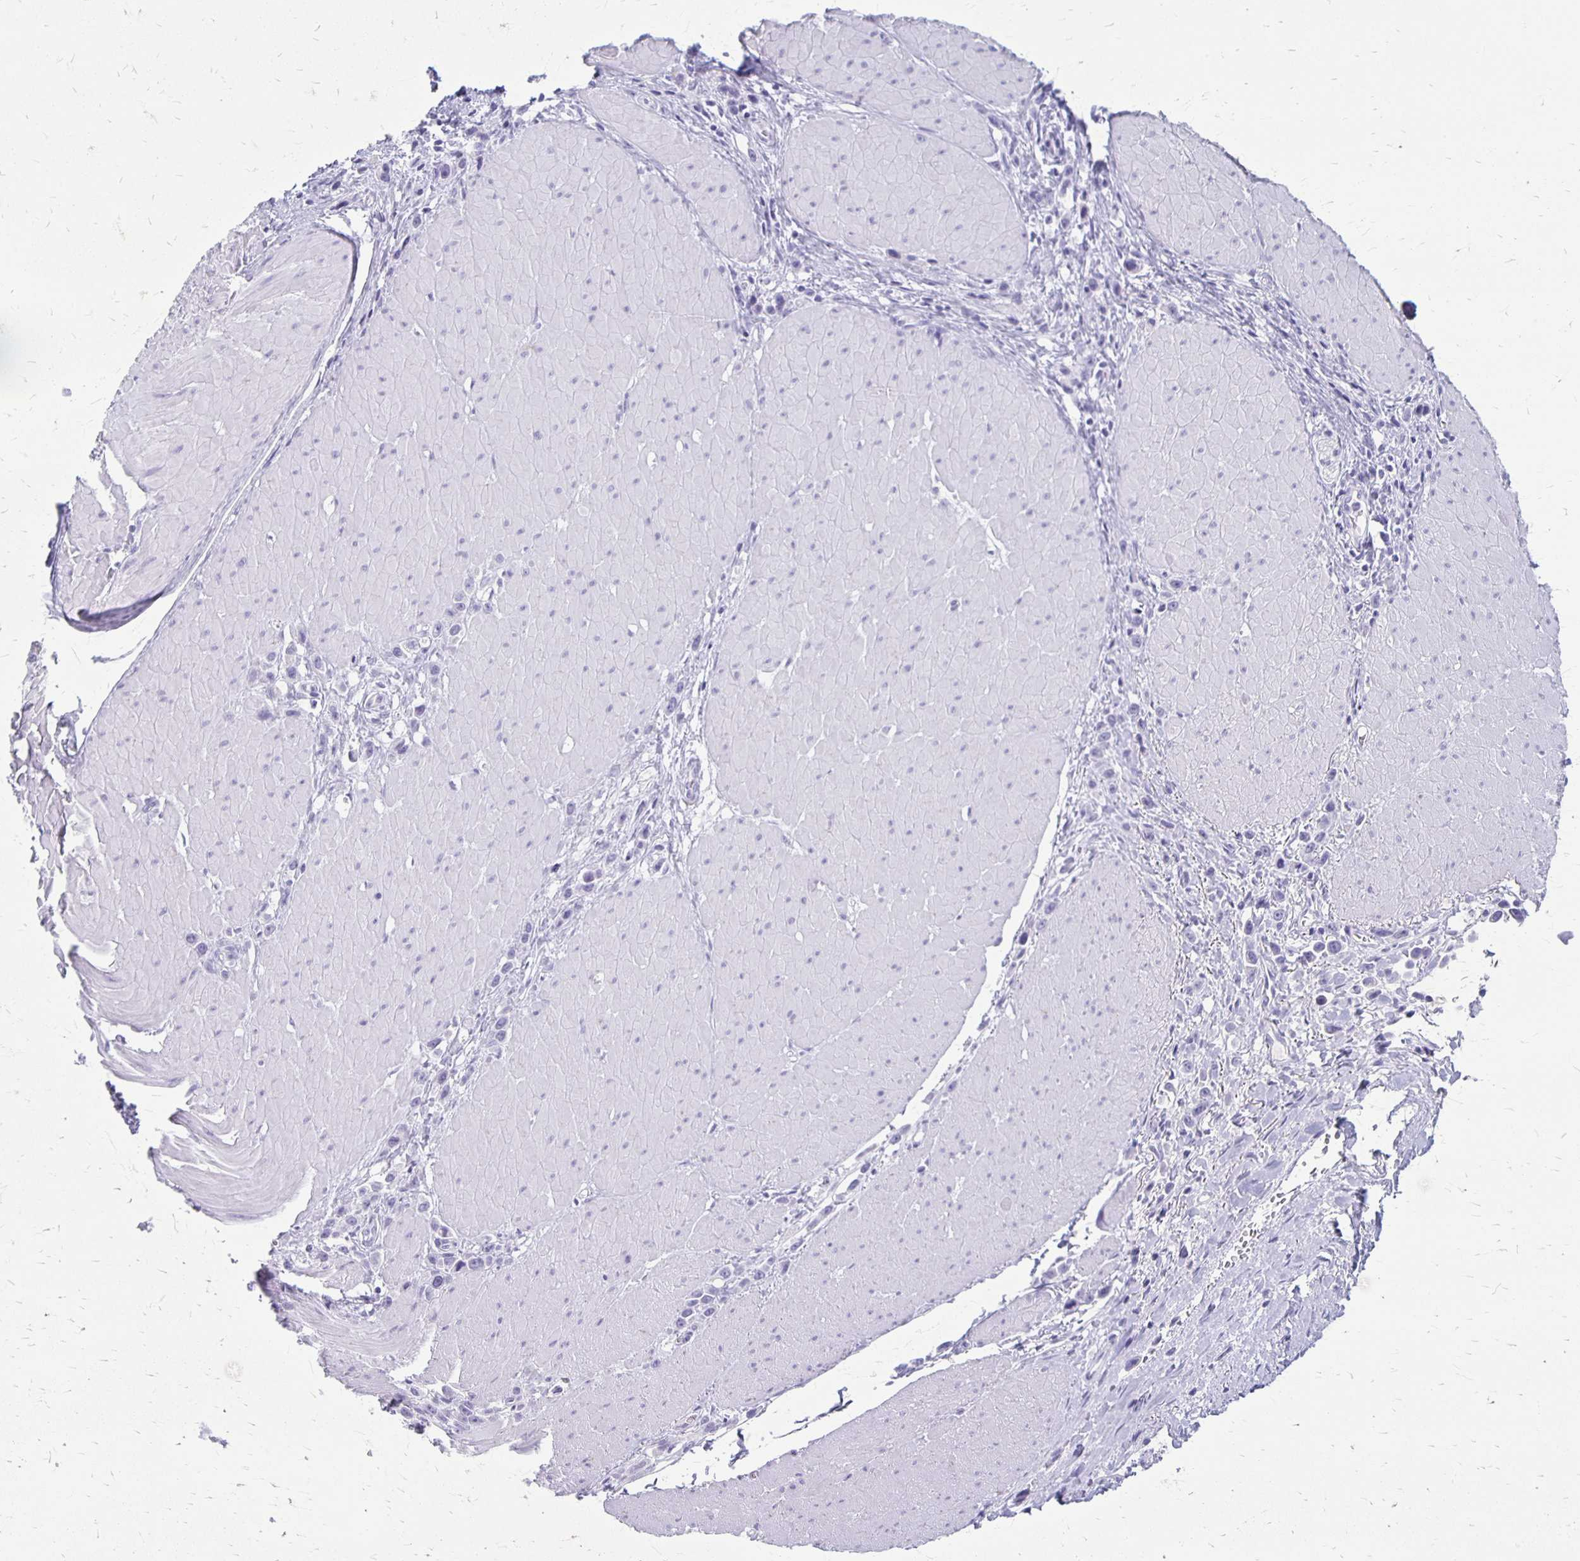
{"staining": {"intensity": "negative", "quantity": "none", "location": "none"}, "tissue": "stomach cancer", "cell_type": "Tumor cells", "image_type": "cancer", "snomed": [{"axis": "morphology", "description": "Adenocarcinoma, NOS"}, {"axis": "topography", "description": "Stomach"}], "caption": "Tumor cells show no significant protein positivity in stomach cancer.", "gene": "MAGEC2", "patient": {"sex": "male", "age": 47}}